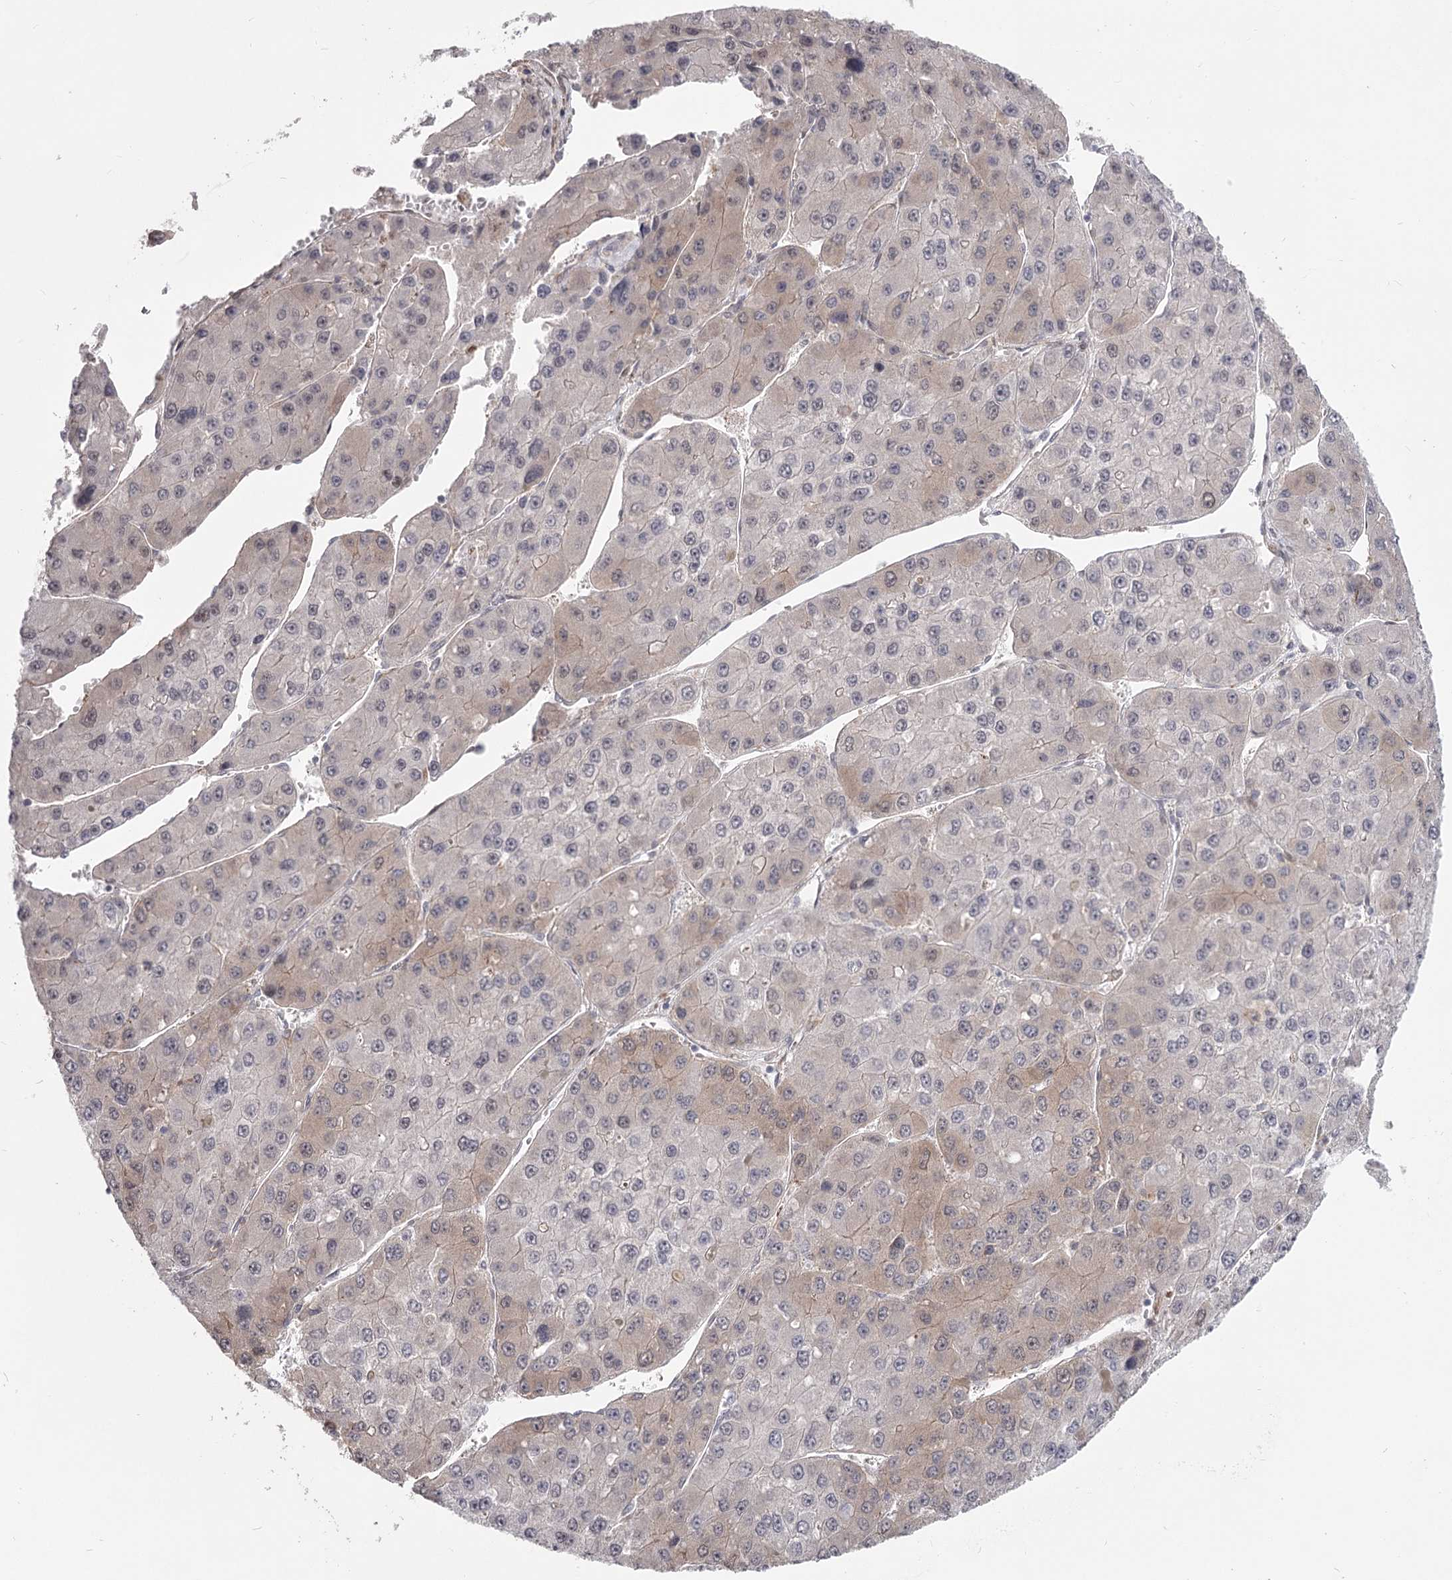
{"staining": {"intensity": "weak", "quantity": "<25%", "location": "cytoplasmic/membranous"}, "tissue": "liver cancer", "cell_type": "Tumor cells", "image_type": "cancer", "snomed": [{"axis": "morphology", "description": "Carcinoma, Hepatocellular, NOS"}, {"axis": "topography", "description": "Liver"}], "caption": "Protein analysis of liver cancer (hepatocellular carcinoma) shows no significant expression in tumor cells.", "gene": "CCNG2", "patient": {"sex": "female", "age": 73}}